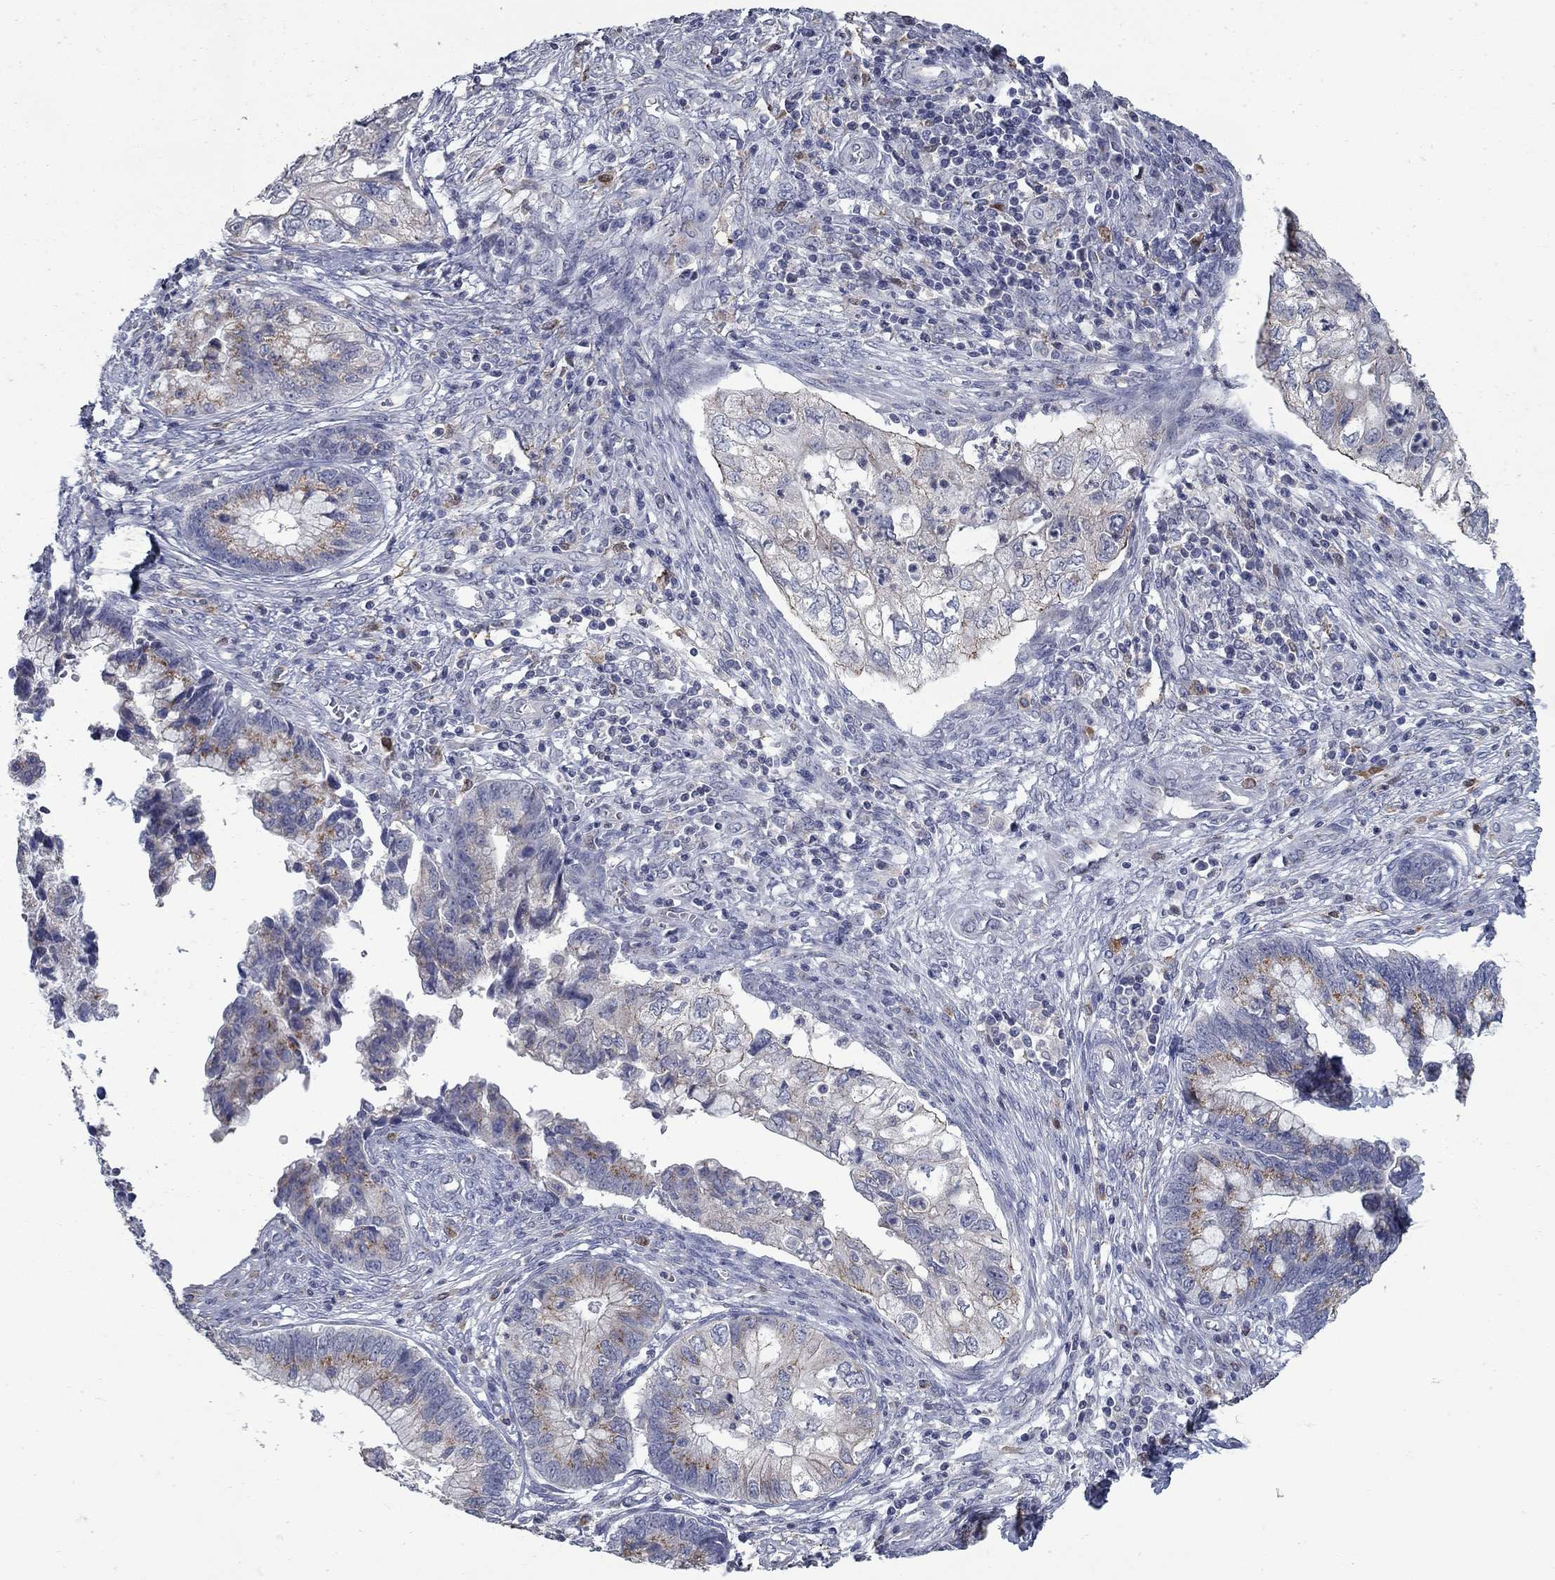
{"staining": {"intensity": "moderate", "quantity": "25%-75%", "location": "cytoplasmic/membranous"}, "tissue": "cervical cancer", "cell_type": "Tumor cells", "image_type": "cancer", "snomed": [{"axis": "morphology", "description": "Adenocarcinoma, NOS"}, {"axis": "topography", "description": "Cervix"}], "caption": "Approximately 25%-75% of tumor cells in human cervical cancer show moderate cytoplasmic/membranous protein staining as visualized by brown immunohistochemical staining.", "gene": "KIAA0319L", "patient": {"sex": "female", "age": 44}}